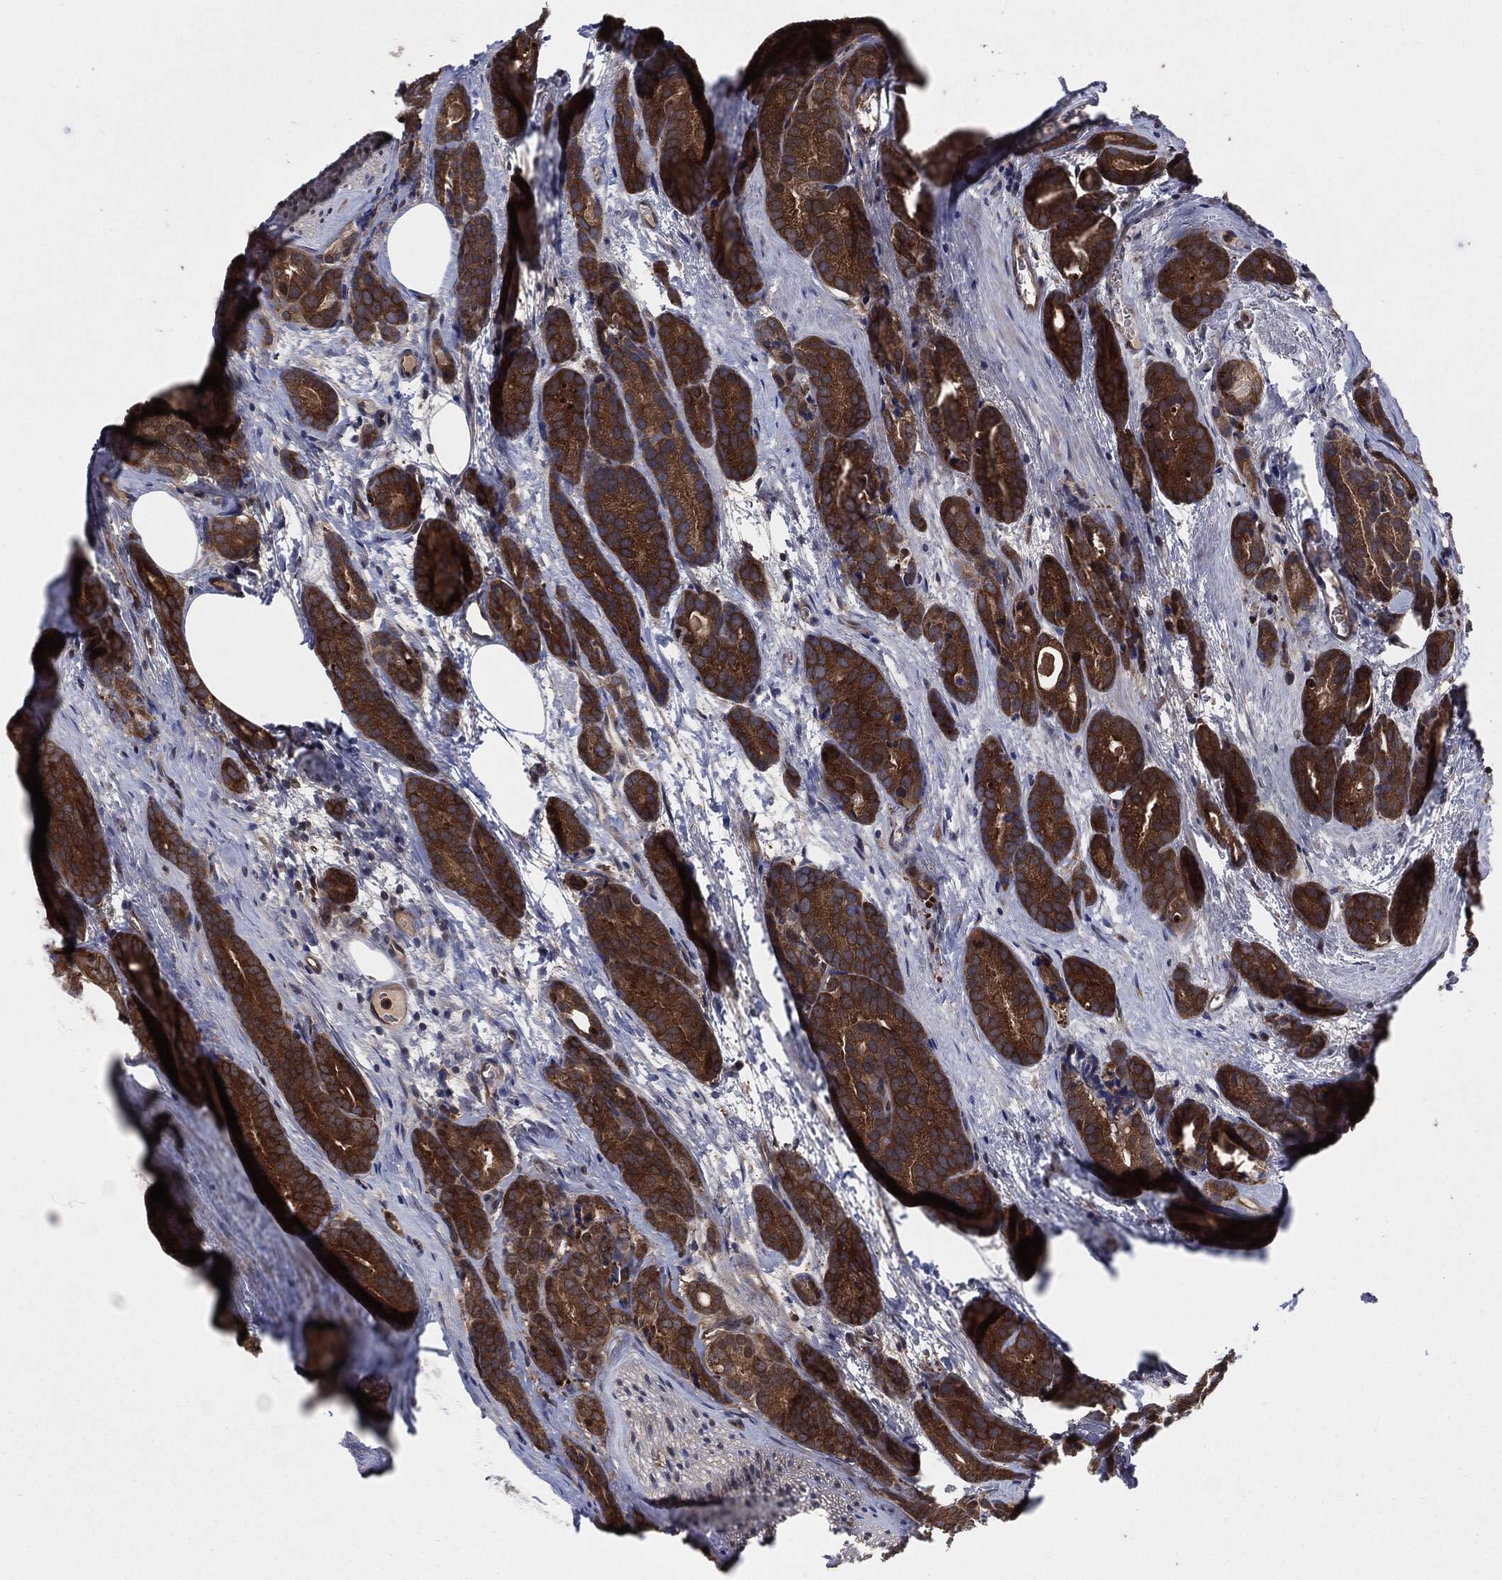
{"staining": {"intensity": "strong", "quantity": ">75%", "location": "cytoplasmic/membranous"}, "tissue": "prostate cancer", "cell_type": "Tumor cells", "image_type": "cancer", "snomed": [{"axis": "morphology", "description": "Adenocarcinoma, NOS"}, {"axis": "topography", "description": "Prostate"}], "caption": "This is an image of immunohistochemistry (IHC) staining of prostate cancer (adenocarcinoma), which shows strong positivity in the cytoplasmic/membranous of tumor cells.", "gene": "XPNPEP1", "patient": {"sex": "male", "age": 71}}